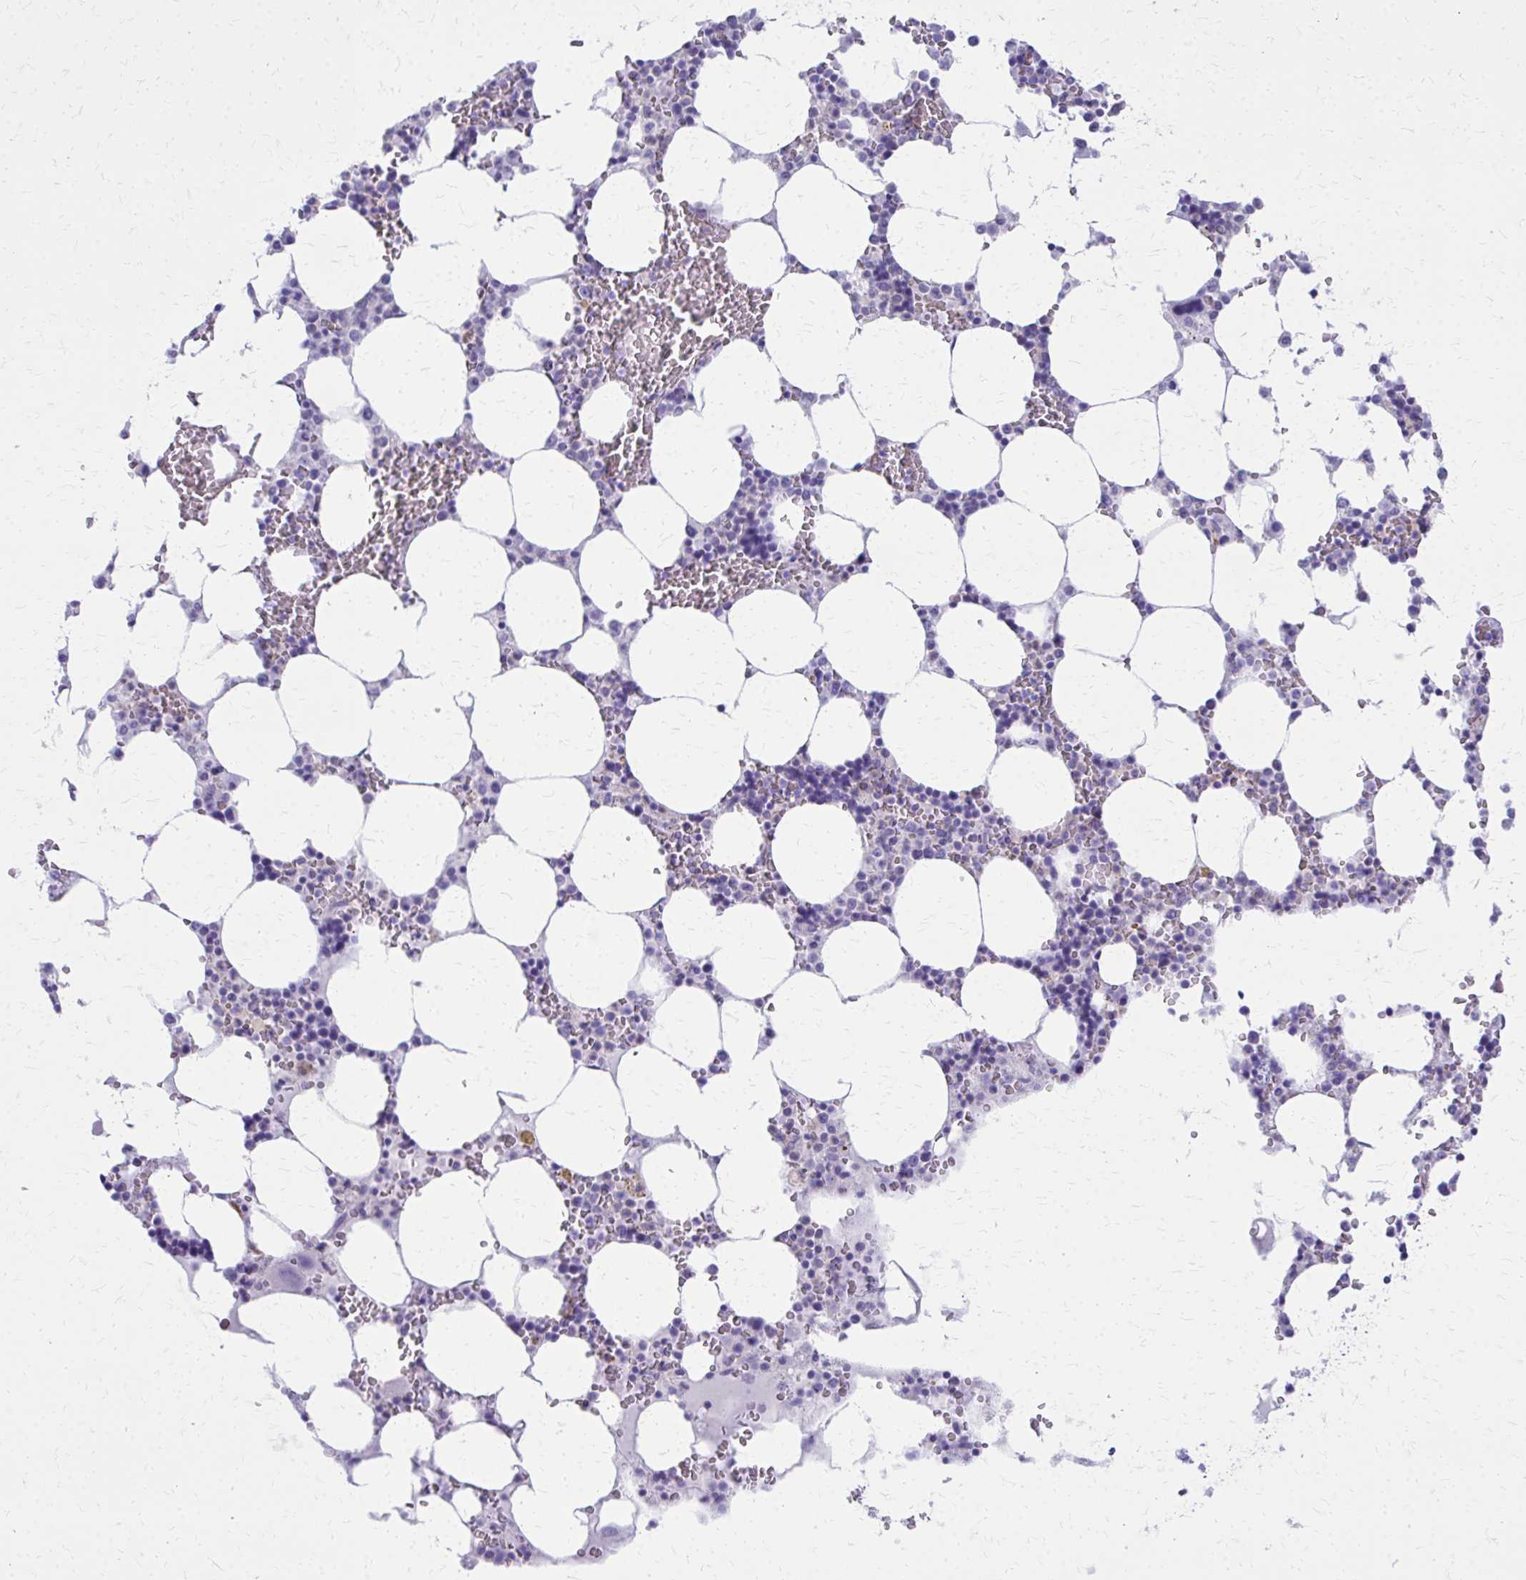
{"staining": {"intensity": "negative", "quantity": "none", "location": "none"}, "tissue": "bone marrow", "cell_type": "Hematopoietic cells", "image_type": "normal", "snomed": [{"axis": "morphology", "description": "Normal tissue, NOS"}, {"axis": "topography", "description": "Bone marrow"}], "caption": "A photomicrograph of bone marrow stained for a protein reveals no brown staining in hematopoietic cells.", "gene": "TPSG1", "patient": {"sex": "male", "age": 64}}